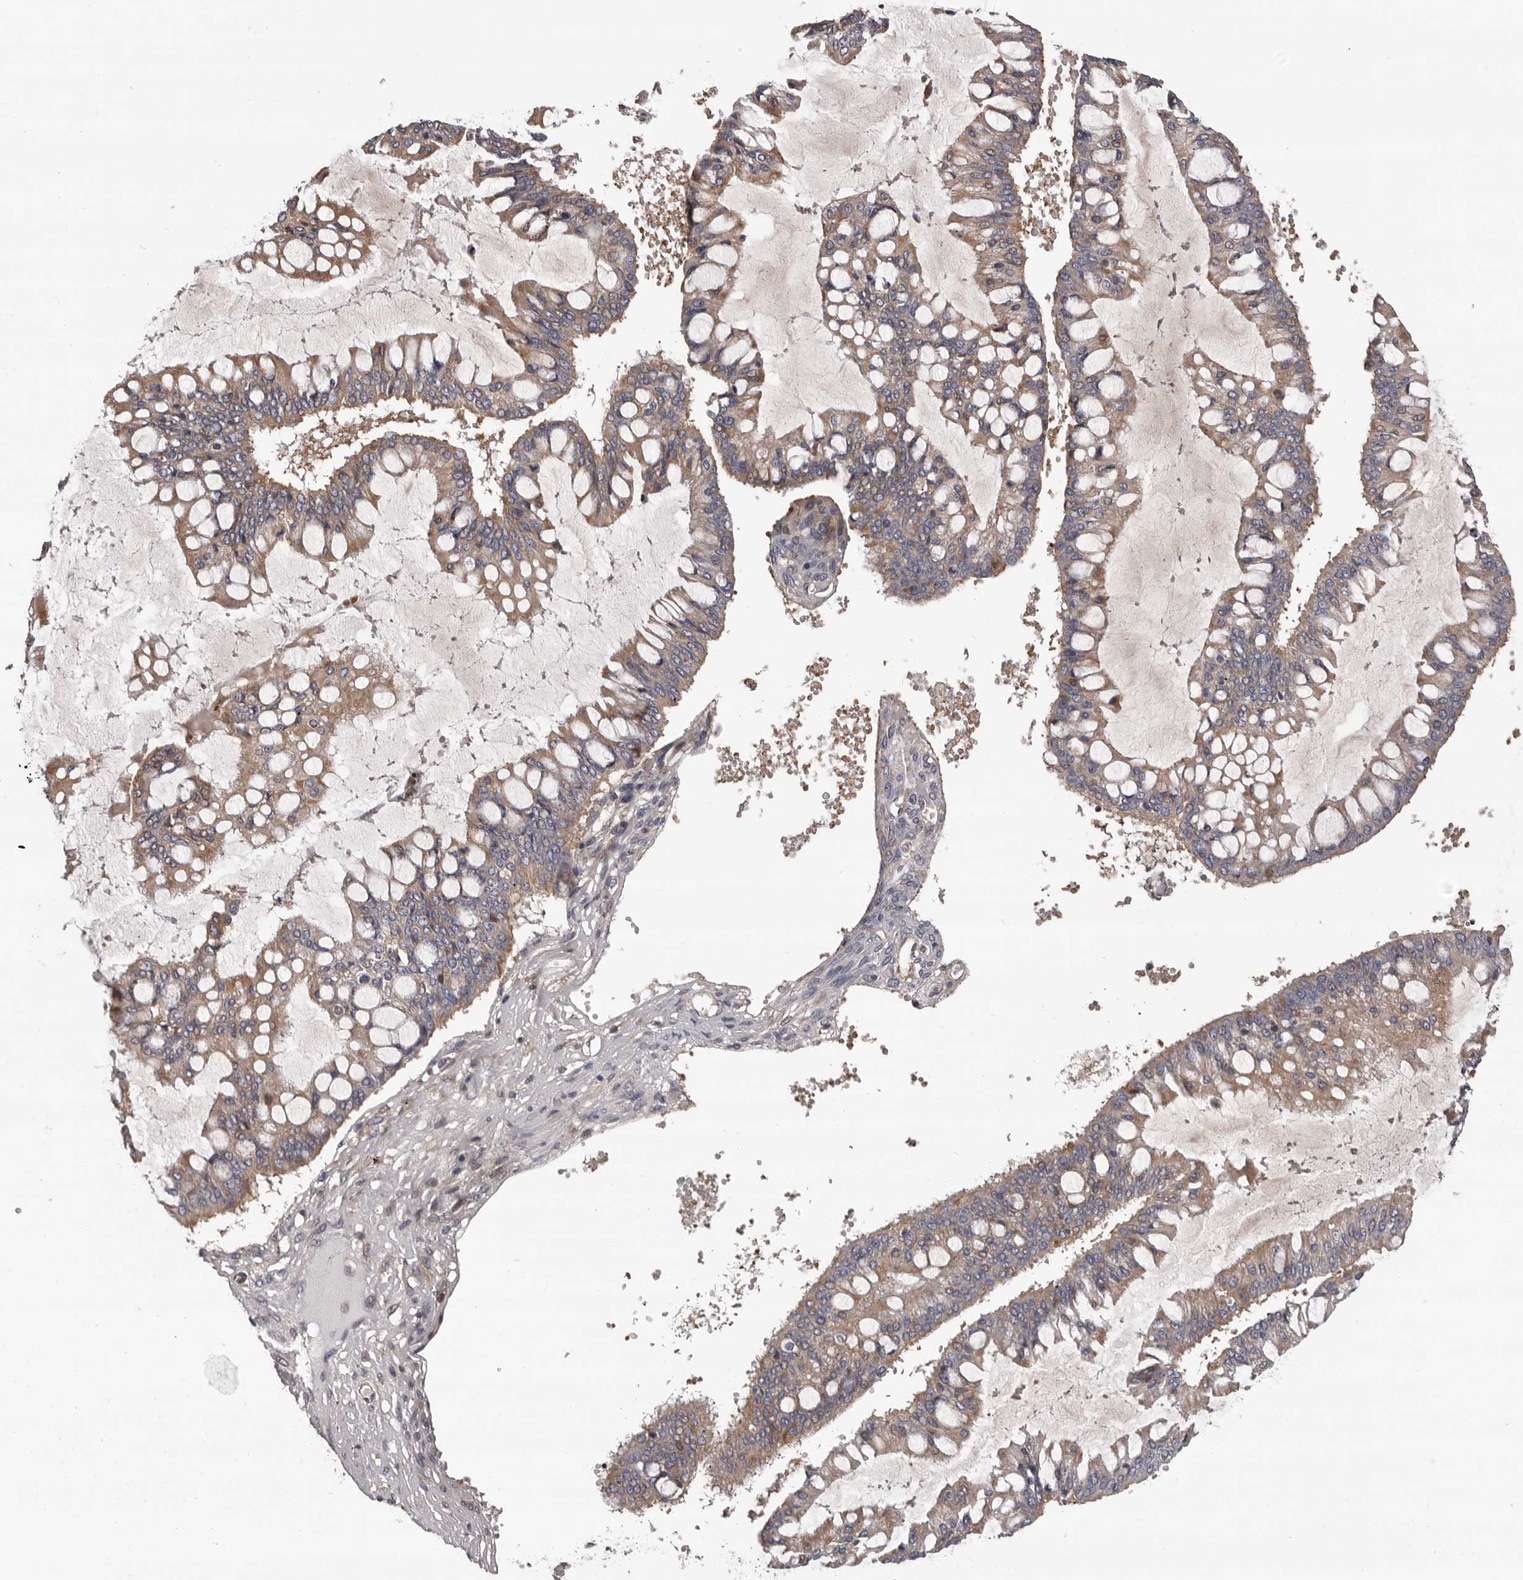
{"staining": {"intensity": "weak", "quantity": "25%-75%", "location": "cytoplasmic/membranous"}, "tissue": "ovarian cancer", "cell_type": "Tumor cells", "image_type": "cancer", "snomed": [{"axis": "morphology", "description": "Cystadenocarcinoma, mucinous, NOS"}, {"axis": "topography", "description": "Ovary"}], "caption": "Mucinous cystadenocarcinoma (ovarian) stained with DAB (3,3'-diaminobenzidine) immunohistochemistry (IHC) shows low levels of weak cytoplasmic/membranous staining in about 25%-75% of tumor cells.", "gene": "PRKD1", "patient": {"sex": "female", "age": 73}}